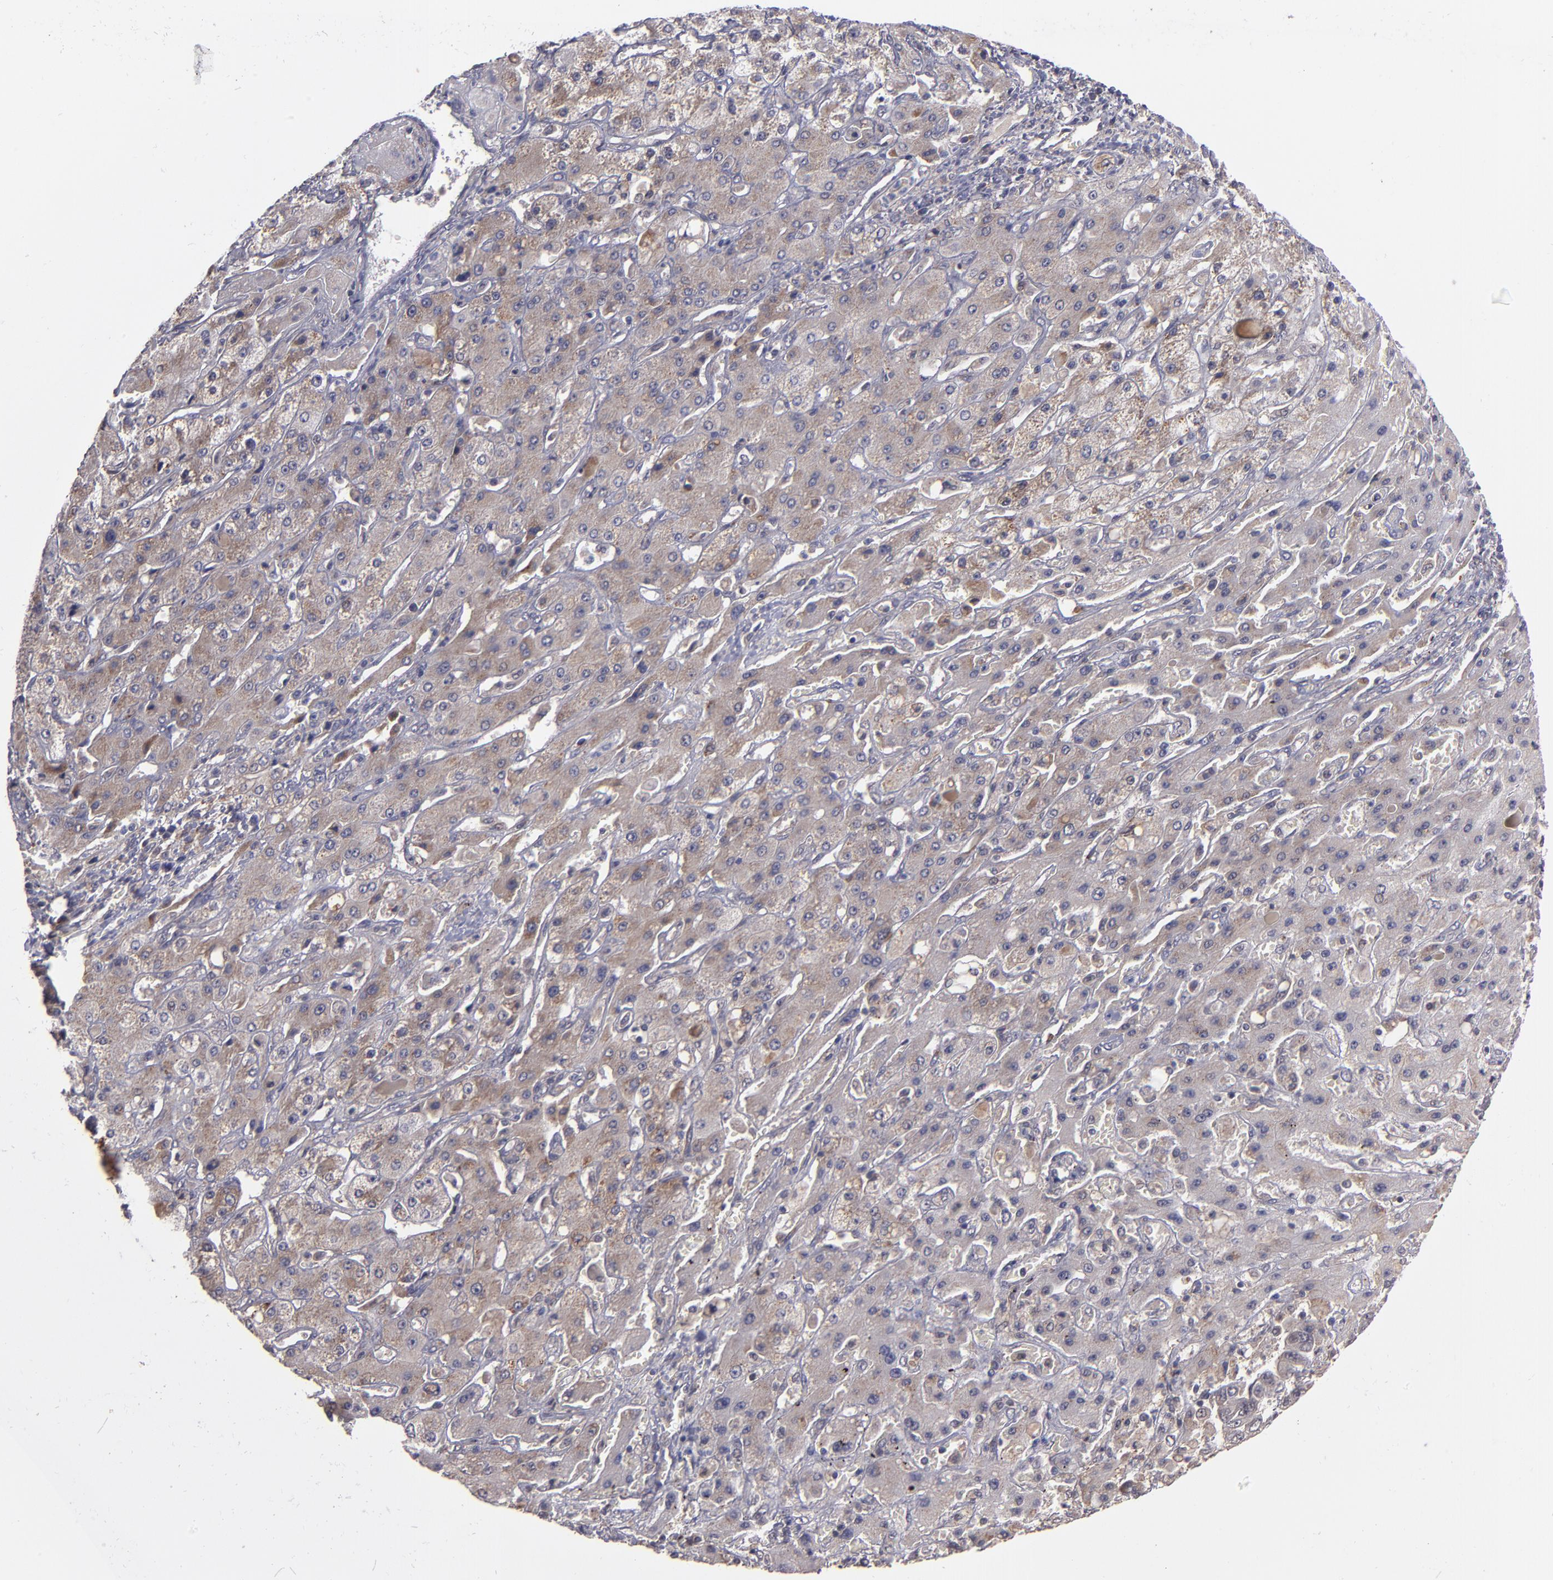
{"staining": {"intensity": "moderate", "quantity": ">75%", "location": "cytoplasmic/membranous"}, "tissue": "liver cancer", "cell_type": "Tumor cells", "image_type": "cancer", "snomed": [{"axis": "morphology", "description": "Cholangiocarcinoma"}, {"axis": "topography", "description": "Liver"}], "caption": "Immunohistochemistry (IHC) (DAB (3,3'-diaminobenzidine)) staining of cholangiocarcinoma (liver) reveals moderate cytoplasmic/membranous protein positivity in about >75% of tumor cells. The protein of interest is stained brown, and the nuclei are stained in blue (DAB (3,3'-diaminobenzidine) IHC with brightfield microscopy, high magnification).", "gene": "ZFYVE1", "patient": {"sex": "female", "age": 52}}